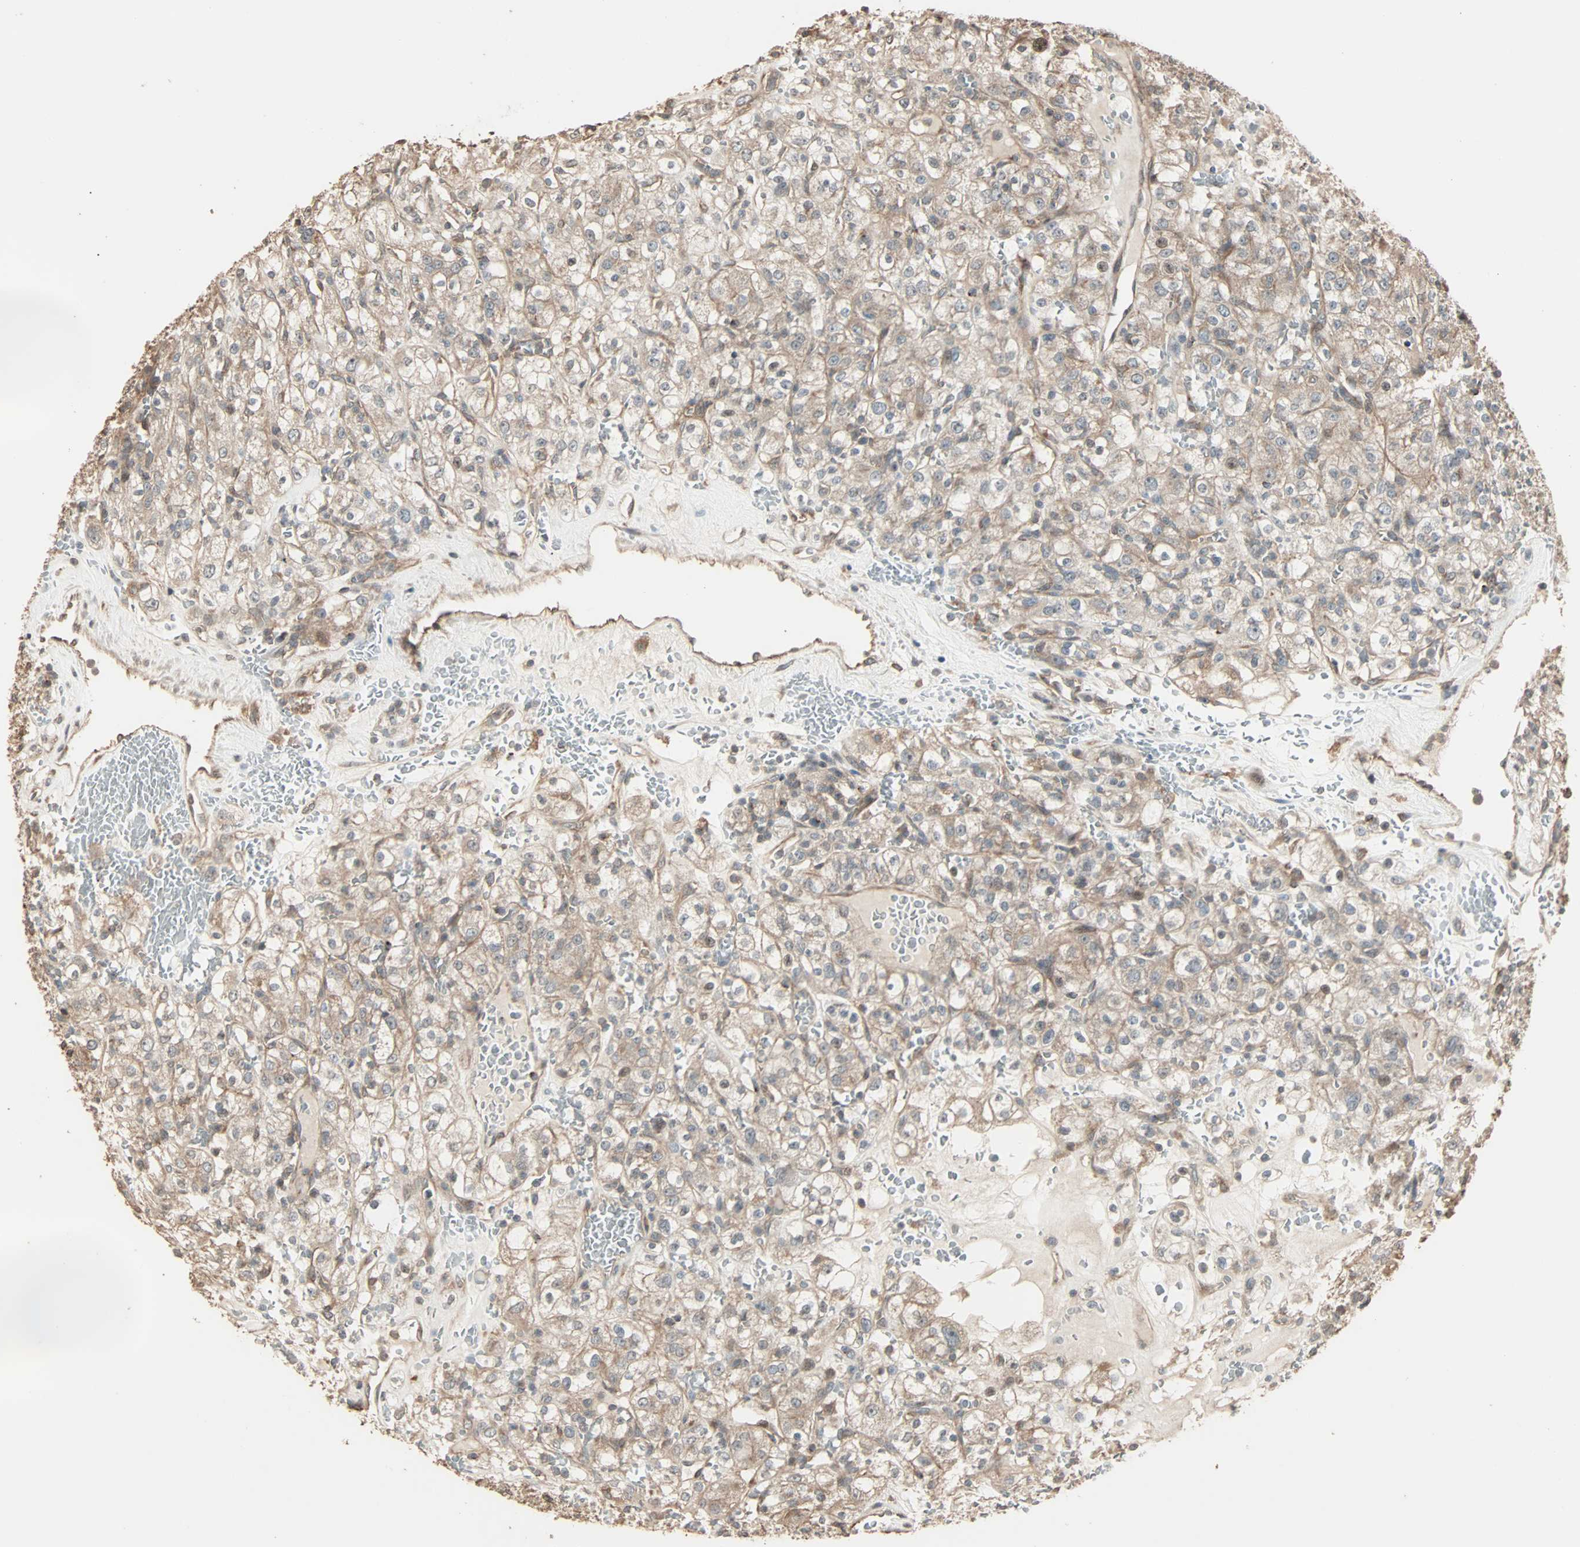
{"staining": {"intensity": "moderate", "quantity": ">75%", "location": "cytoplasmic/membranous"}, "tissue": "renal cancer", "cell_type": "Tumor cells", "image_type": "cancer", "snomed": [{"axis": "morphology", "description": "Normal tissue, NOS"}, {"axis": "morphology", "description": "Adenocarcinoma, NOS"}, {"axis": "topography", "description": "Kidney"}], "caption": "Moderate cytoplasmic/membranous expression is present in about >75% of tumor cells in renal cancer.", "gene": "CALCRL", "patient": {"sex": "female", "age": 72}}